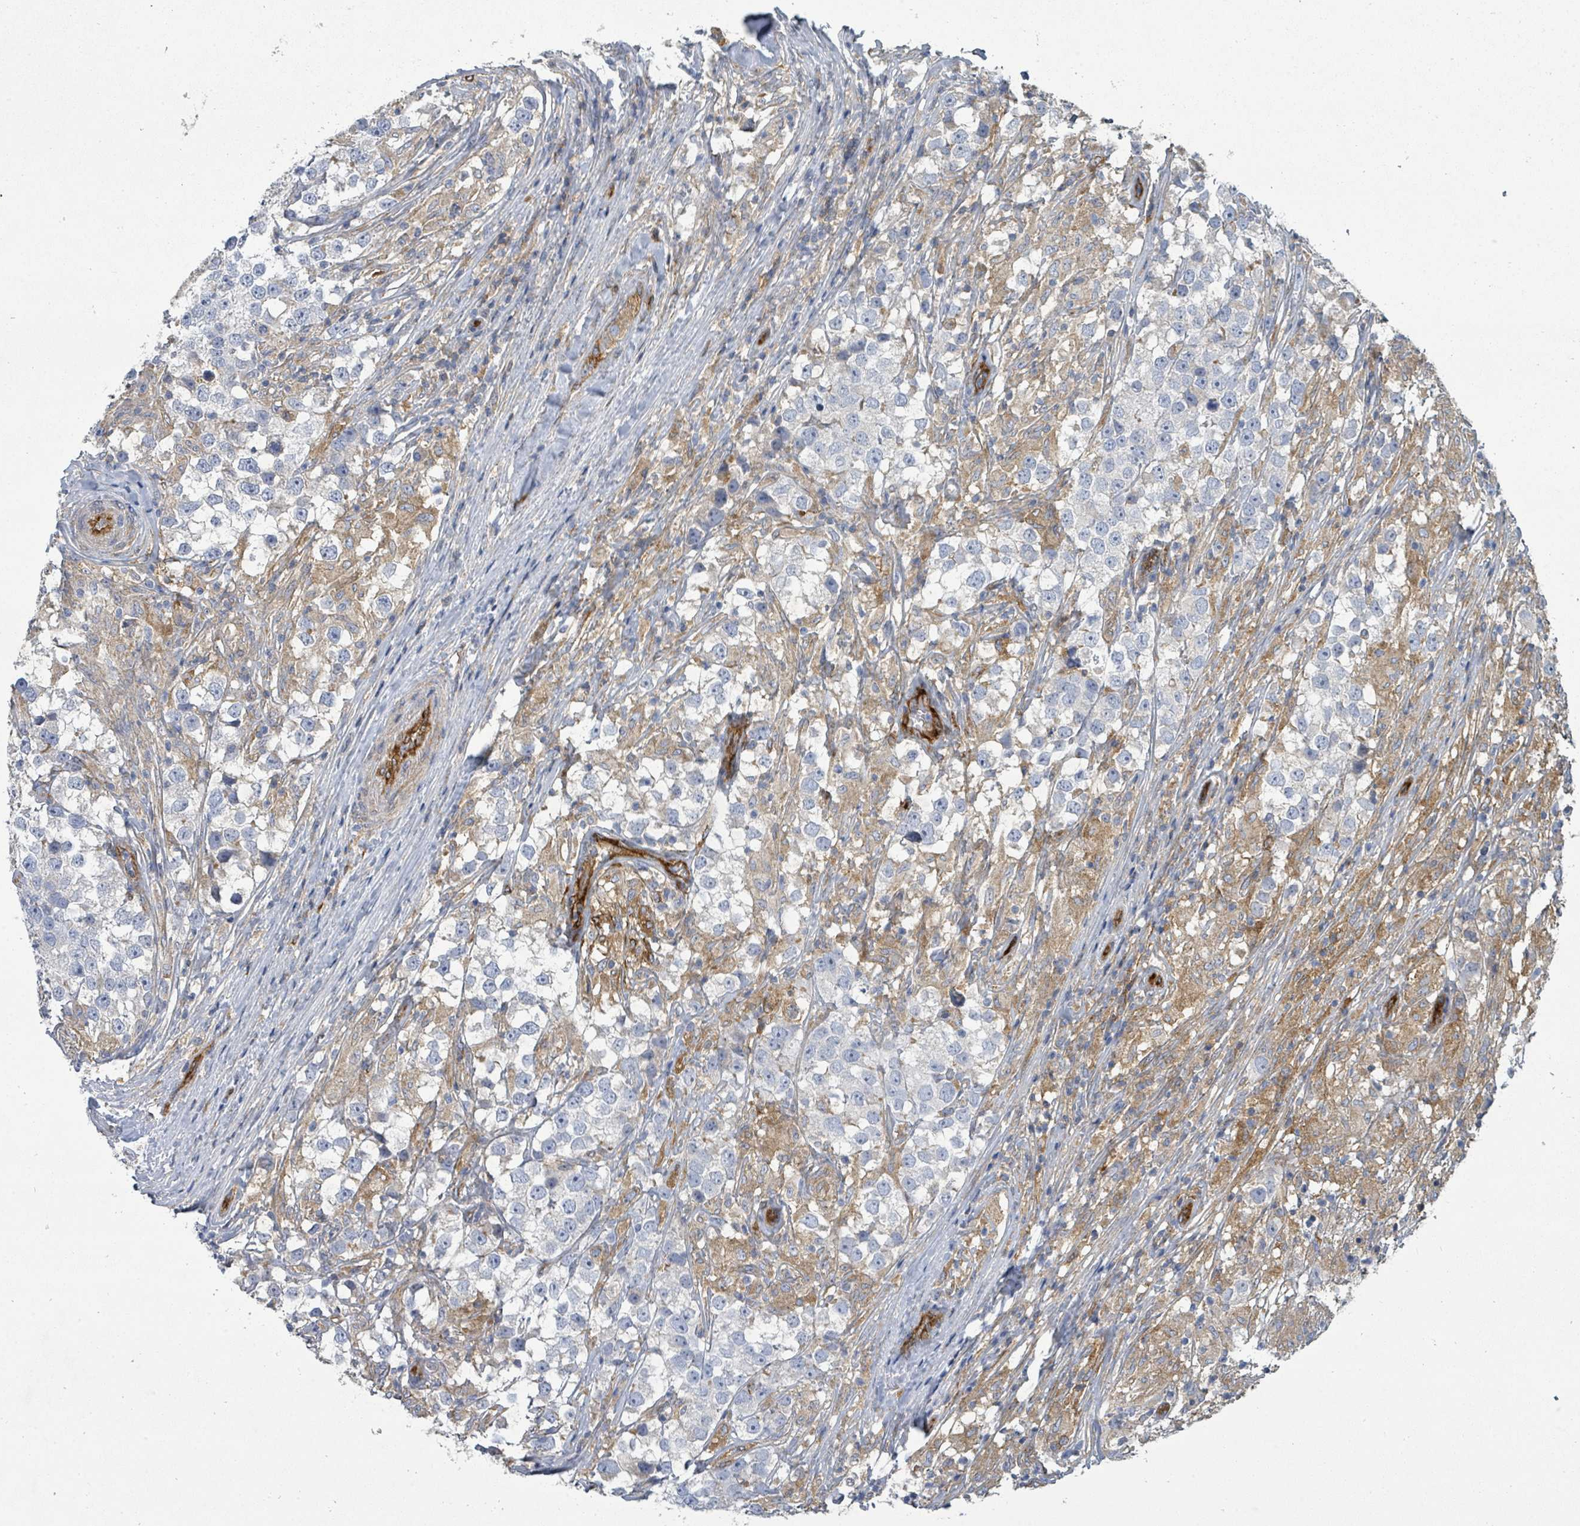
{"staining": {"intensity": "negative", "quantity": "none", "location": "none"}, "tissue": "testis cancer", "cell_type": "Tumor cells", "image_type": "cancer", "snomed": [{"axis": "morphology", "description": "Seminoma, NOS"}, {"axis": "topography", "description": "Testis"}], "caption": "Immunohistochemistry (IHC) image of neoplastic tissue: human seminoma (testis) stained with DAB (3,3'-diaminobenzidine) shows no significant protein expression in tumor cells.", "gene": "IFIT1", "patient": {"sex": "male", "age": 46}}